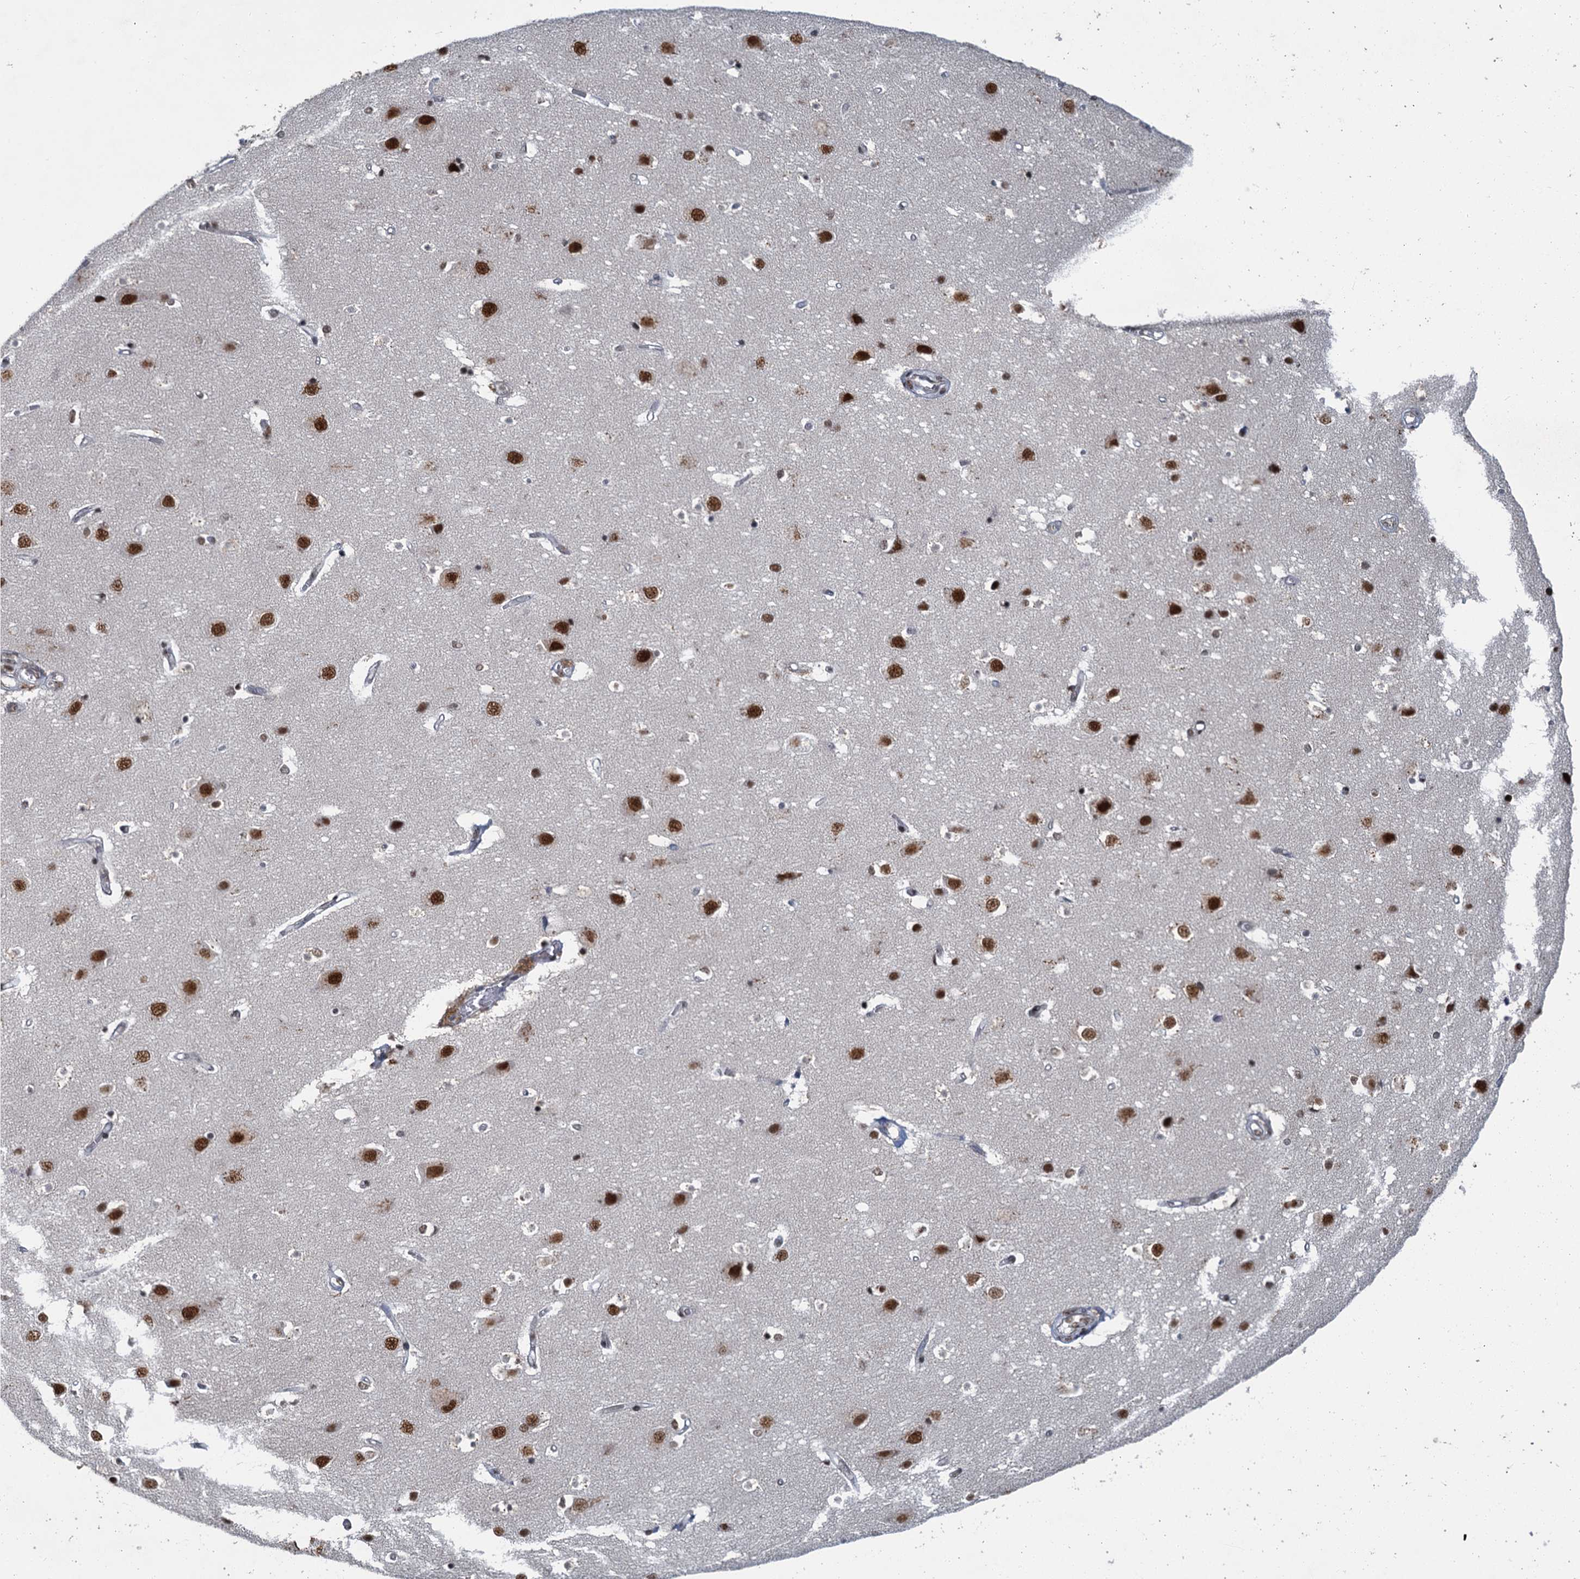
{"staining": {"intensity": "moderate", "quantity": ">75%", "location": "nuclear"}, "tissue": "cerebral cortex", "cell_type": "Endothelial cells", "image_type": "normal", "snomed": [{"axis": "morphology", "description": "Normal tissue, NOS"}, {"axis": "topography", "description": "Cerebral cortex"}], "caption": "Human cerebral cortex stained with a brown dye reveals moderate nuclear positive staining in about >75% of endothelial cells.", "gene": "PPHLN1", "patient": {"sex": "male", "age": 54}}